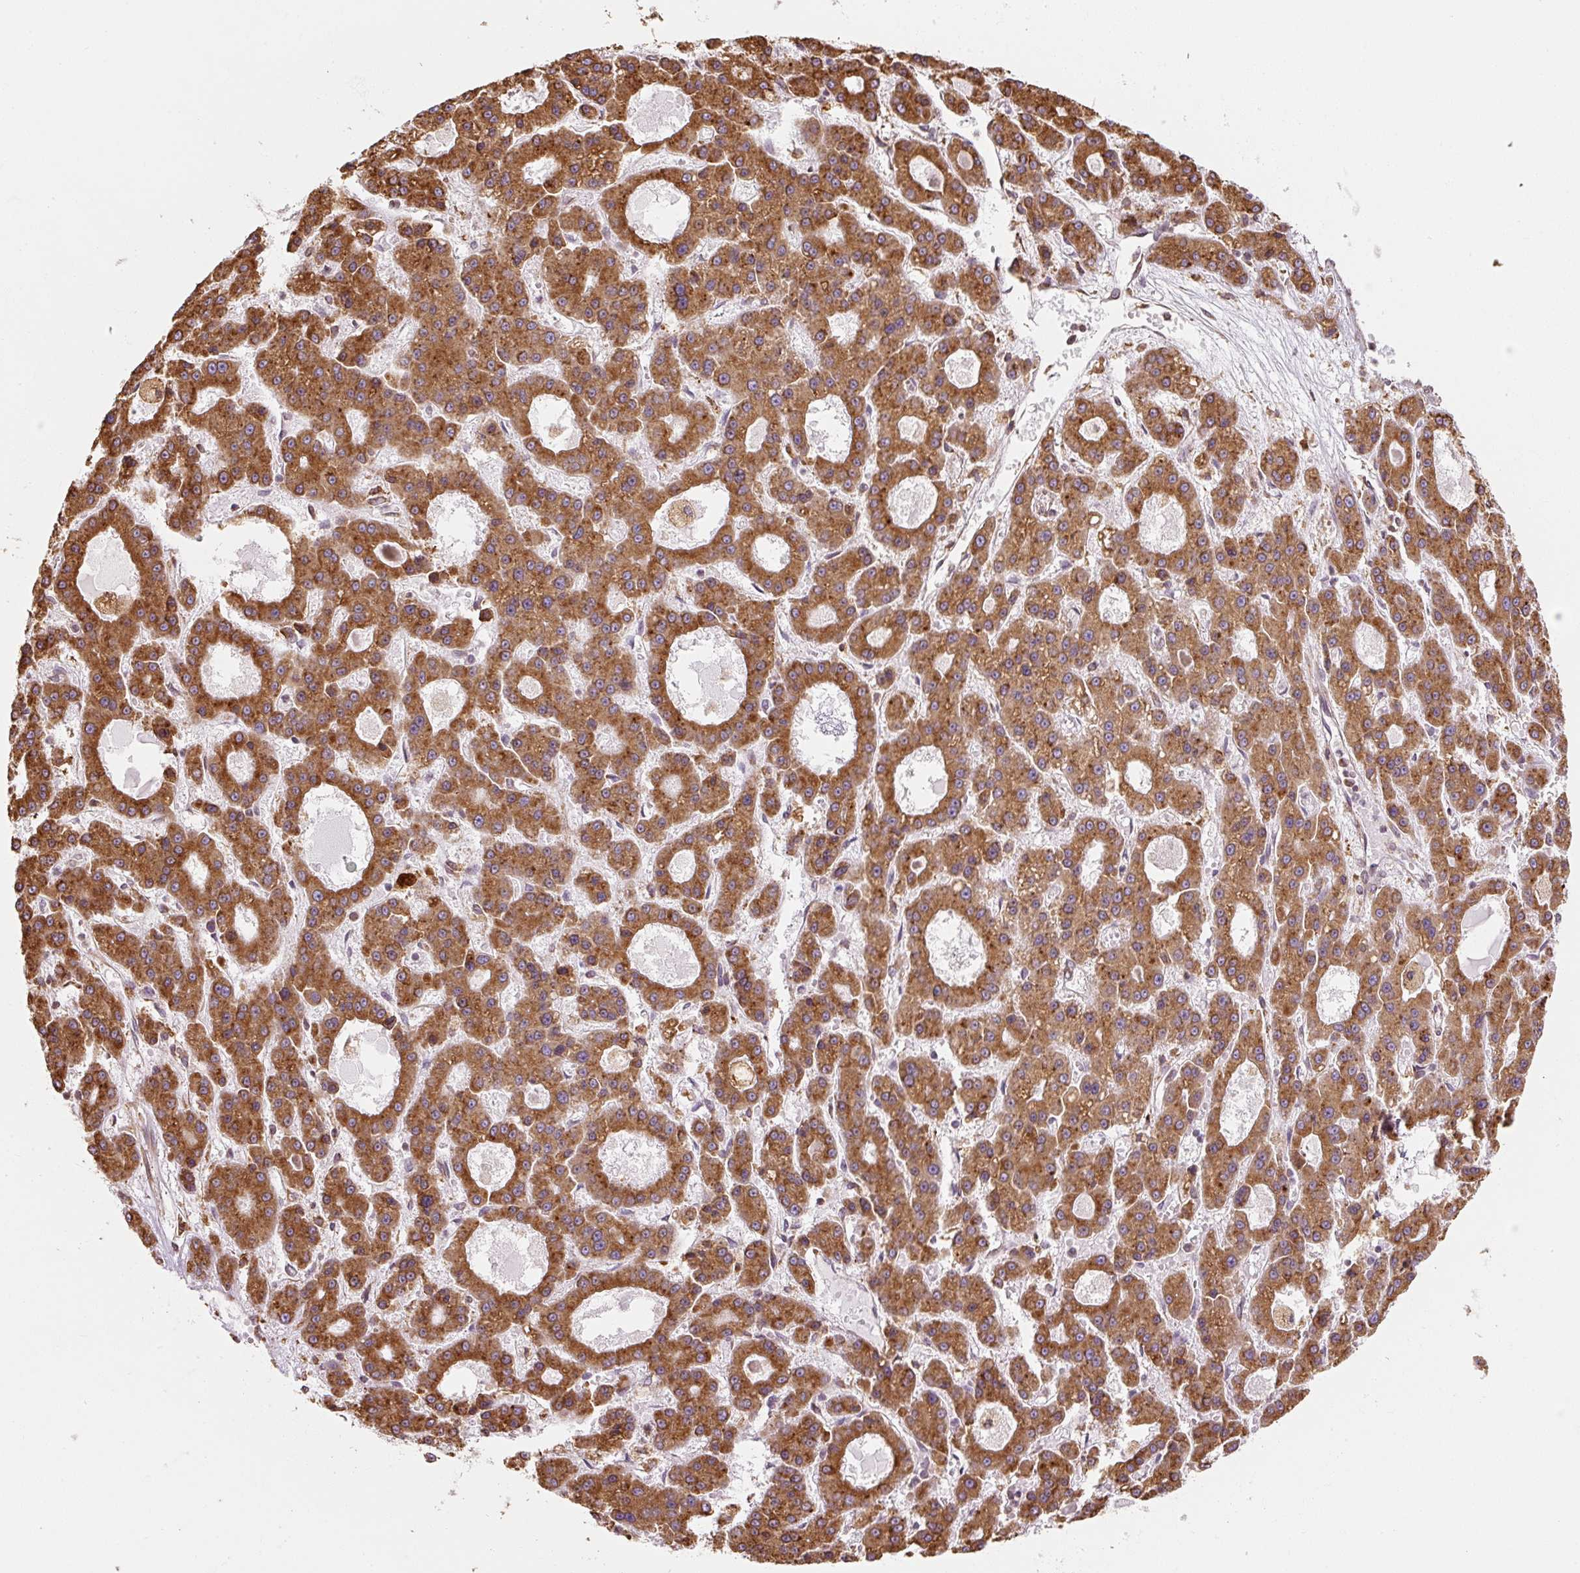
{"staining": {"intensity": "strong", "quantity": ">75%", "location": "cytoplasmic/membranous"}, "tissue": "liver cancer", "cell_type": "Tumor cells", "image_type": "cancer", "snomed": [{"axis": "morphology", "description": "Carcinoma, Hepatocellular, NOS"}, {"axis": "topography", "description": "Liver"}], "caption": "This histopathology image exhibits immunohistochemistry (IHC) staining of human hepatocellular carcinoma (liver), with high strong cytoplasmic/membranous staining in about >75% of tumor cells.", "gene": "PRKCSH", "patient": {"sex": "male", "age": 70}}